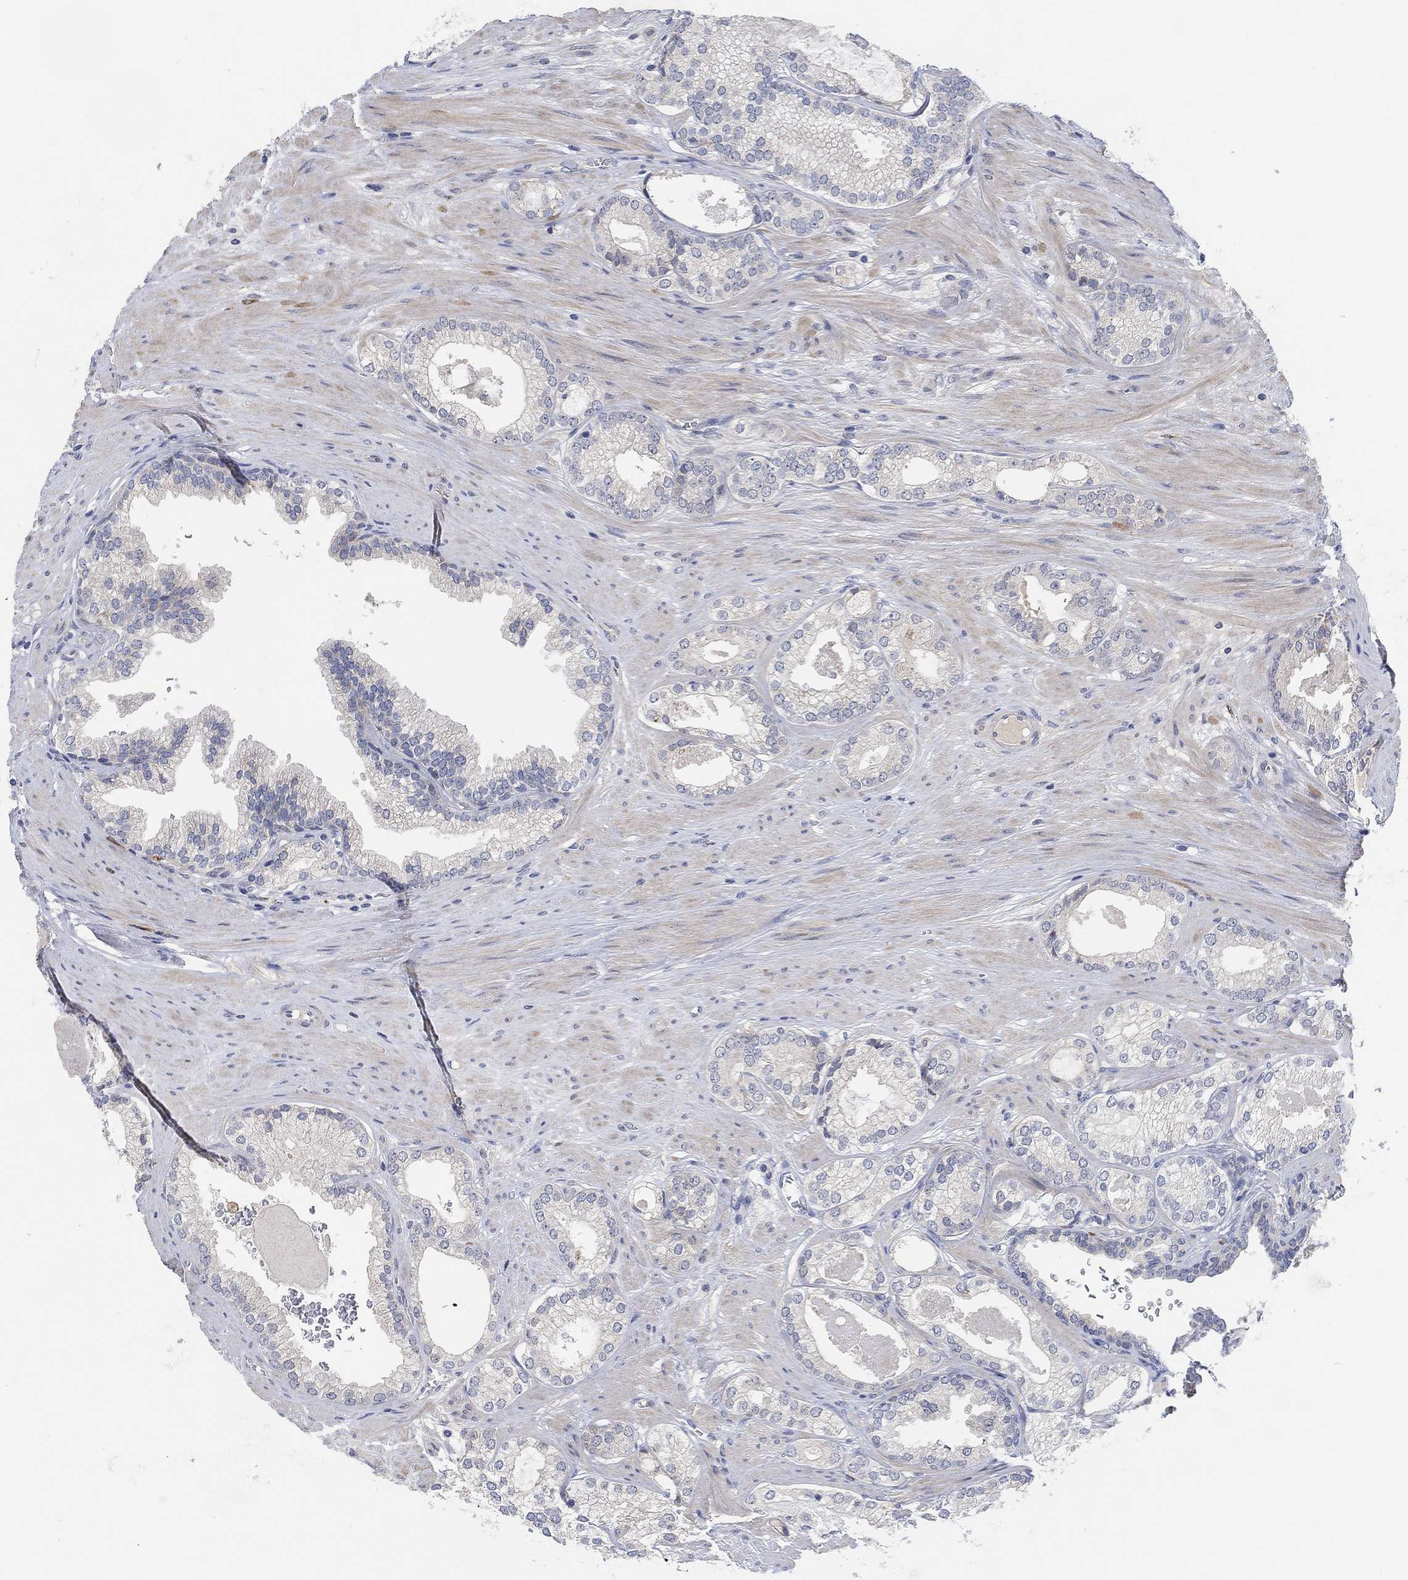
{"staining": {"intensity": "negative", "quantity": "none", "location": "none"}, "tissue": "prostate cancer", "cell_type": "Tumor cells", "image_type": "cancer", "snomed": [{"axis": "morphology", "description": "Adenocarcinoma, High grade"}, {"axis": "topography", "description": "Prostate and seminal vesicle, NOS"}], "caption": "Prostate cancer (high-grade adenocarcinoma) stained for a protein using immunohistochemistry (IHC) shows no positivity tumor cells.", "gene": "HCRTR1", "patient": {"sex": "male", "age": 62}}